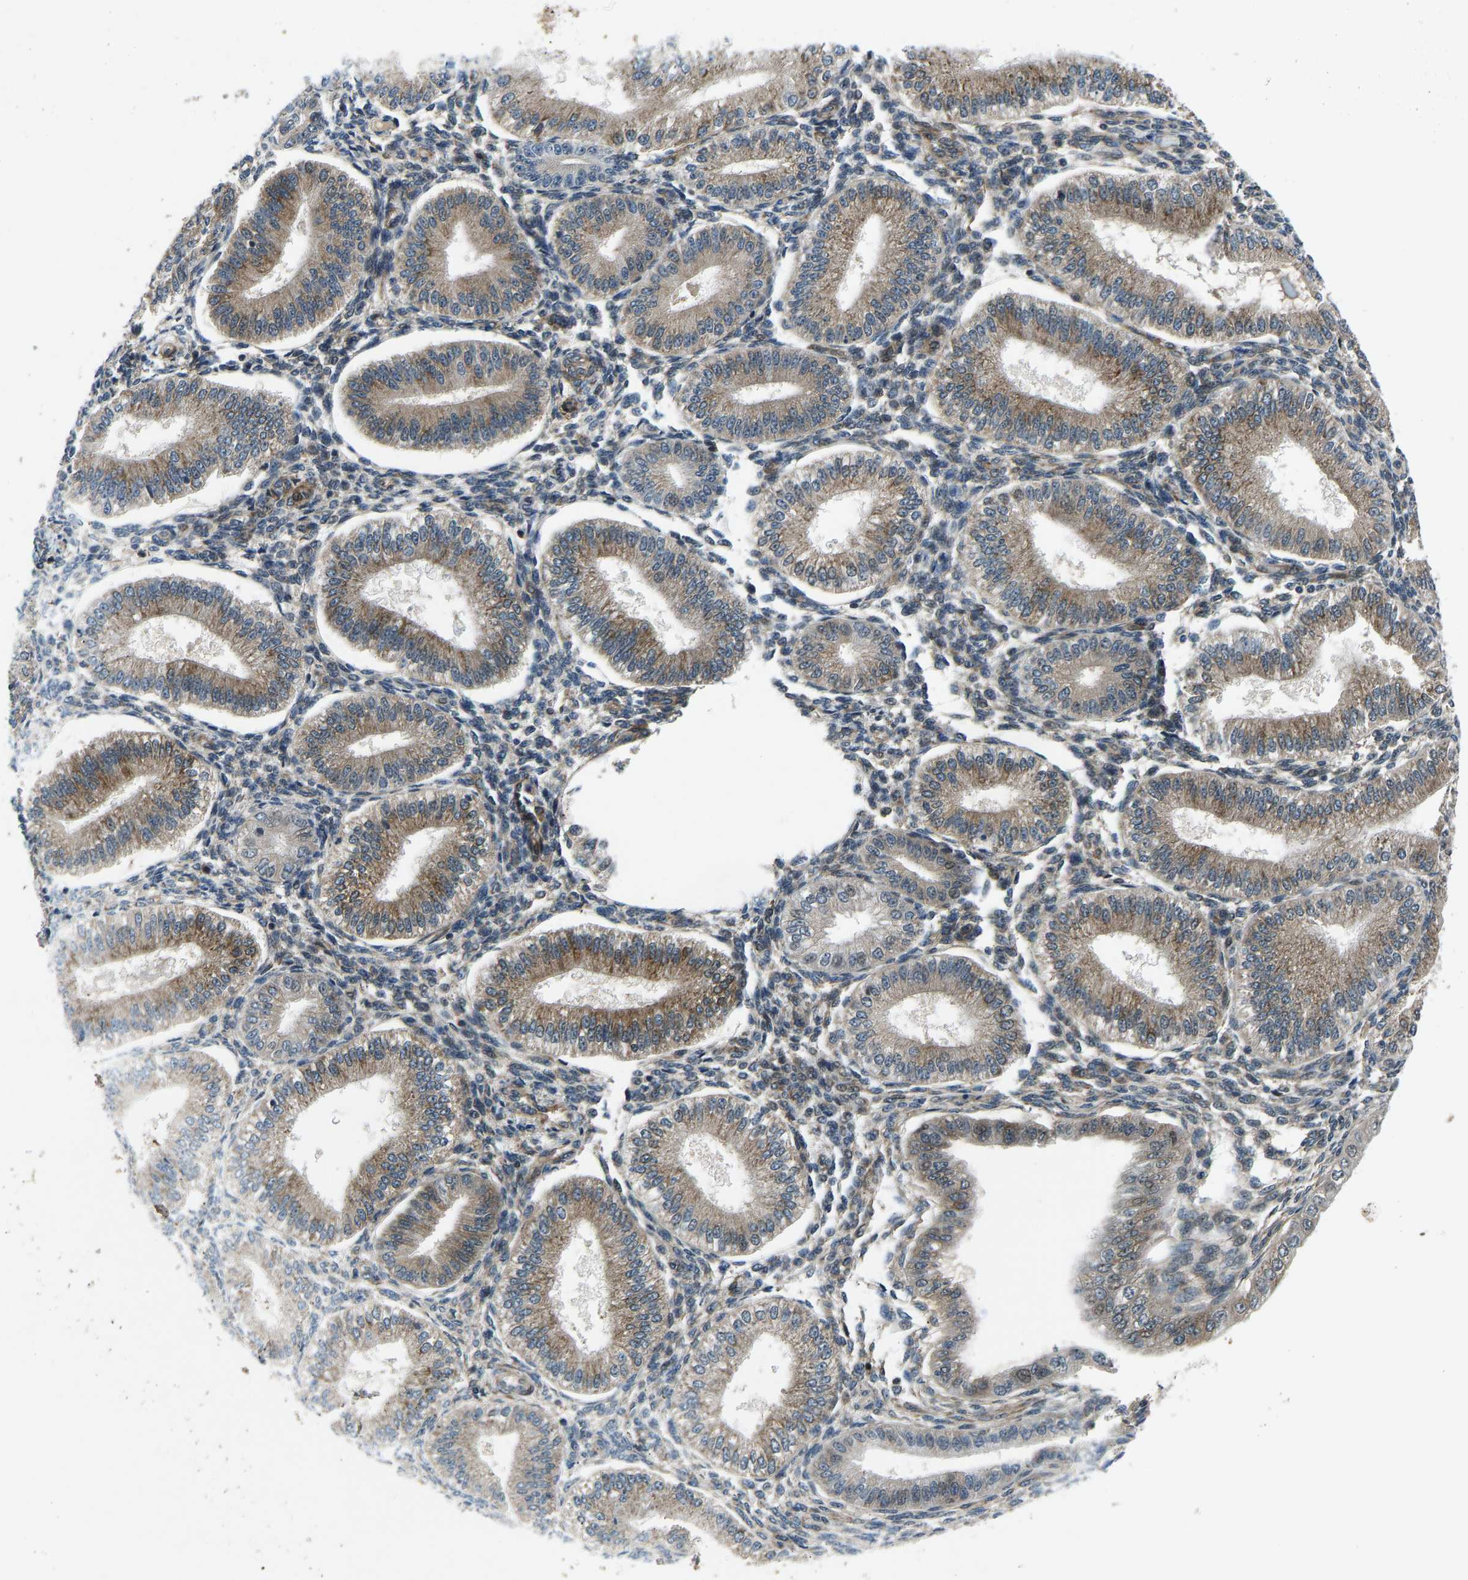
{"staining": {"intensity": "weak", "quantity": "25%-75%", "location": "cytoplasmic/membranous"}, "tissue": "endometrium", "cell_type": "Cells in endometrial stroma", "image_type": "normal", "snomed": [{"axis": "morphology", "description": "Normal tissue, NOS"}, {"axis": "topography", "description": "Endometrium"}], "caption": "A photomicrograph of human endometrium stained for a protein displays weak cytoplasmic/membranous brown staining in cells in endometrial stroma.", "gene": "RLIM", "patient": {"sex": "female", "age": 39}}